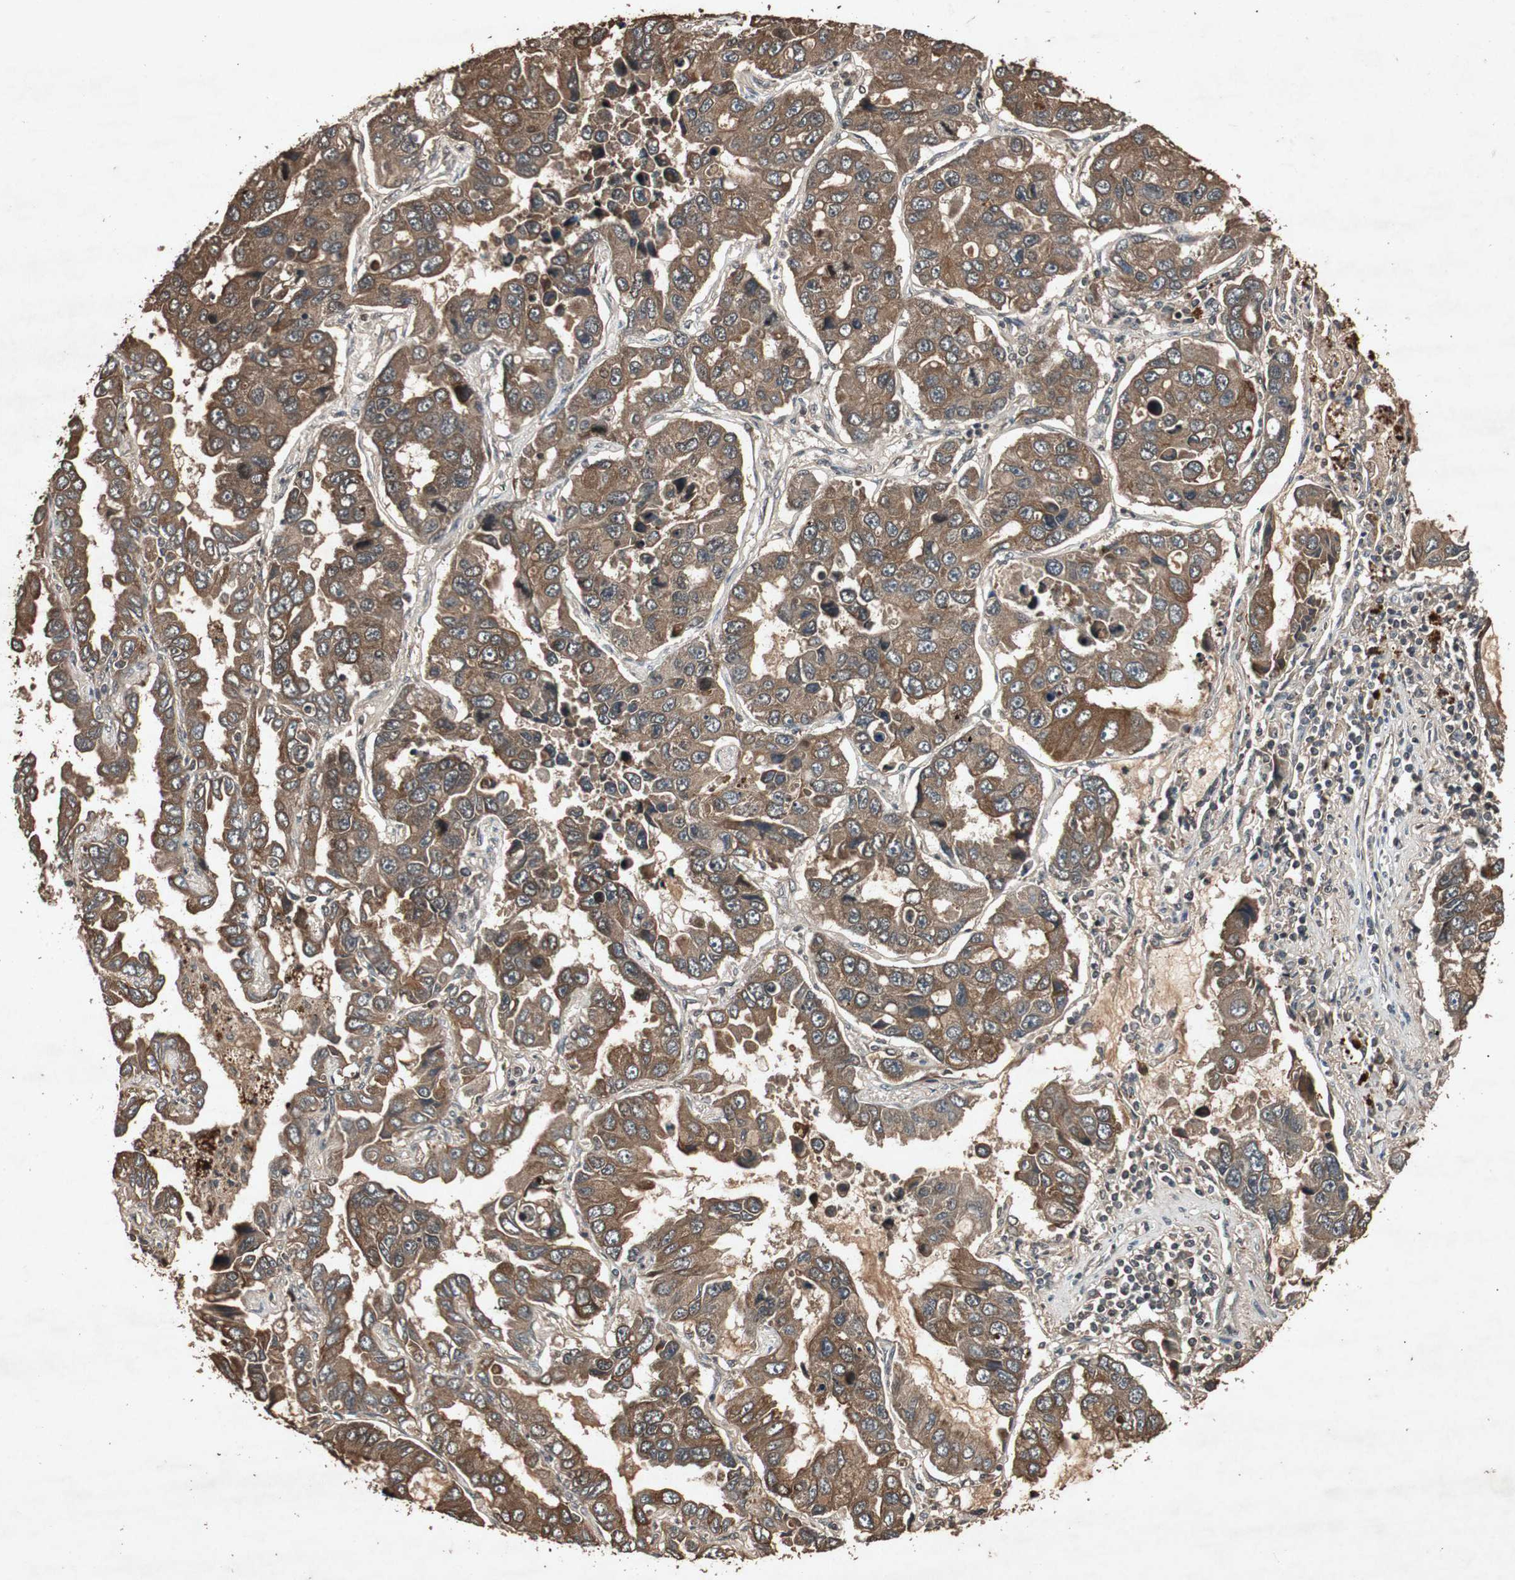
{"staining": {"intensity": "strong", "quantity": ">75%", "location": "cytoplasmic/membranous"}, "tissue": "lung cancer", "cell_type": "Tumor cells", "image_type": "cancer", "snomed": [{"axis": "morphology", "description": "Adenocarcinoma, NOS"}, {"axis": "topography", "description": "Lung"}], "caption": "DAB immunohistochemical staining of lung cancer (adenocarcinoma) shows strong cytoplasmic/membranous protein expression in approximately >75% of tumor cells.", "gene": "SLIT2", "patient": {"sex": "male", "age": 64}}